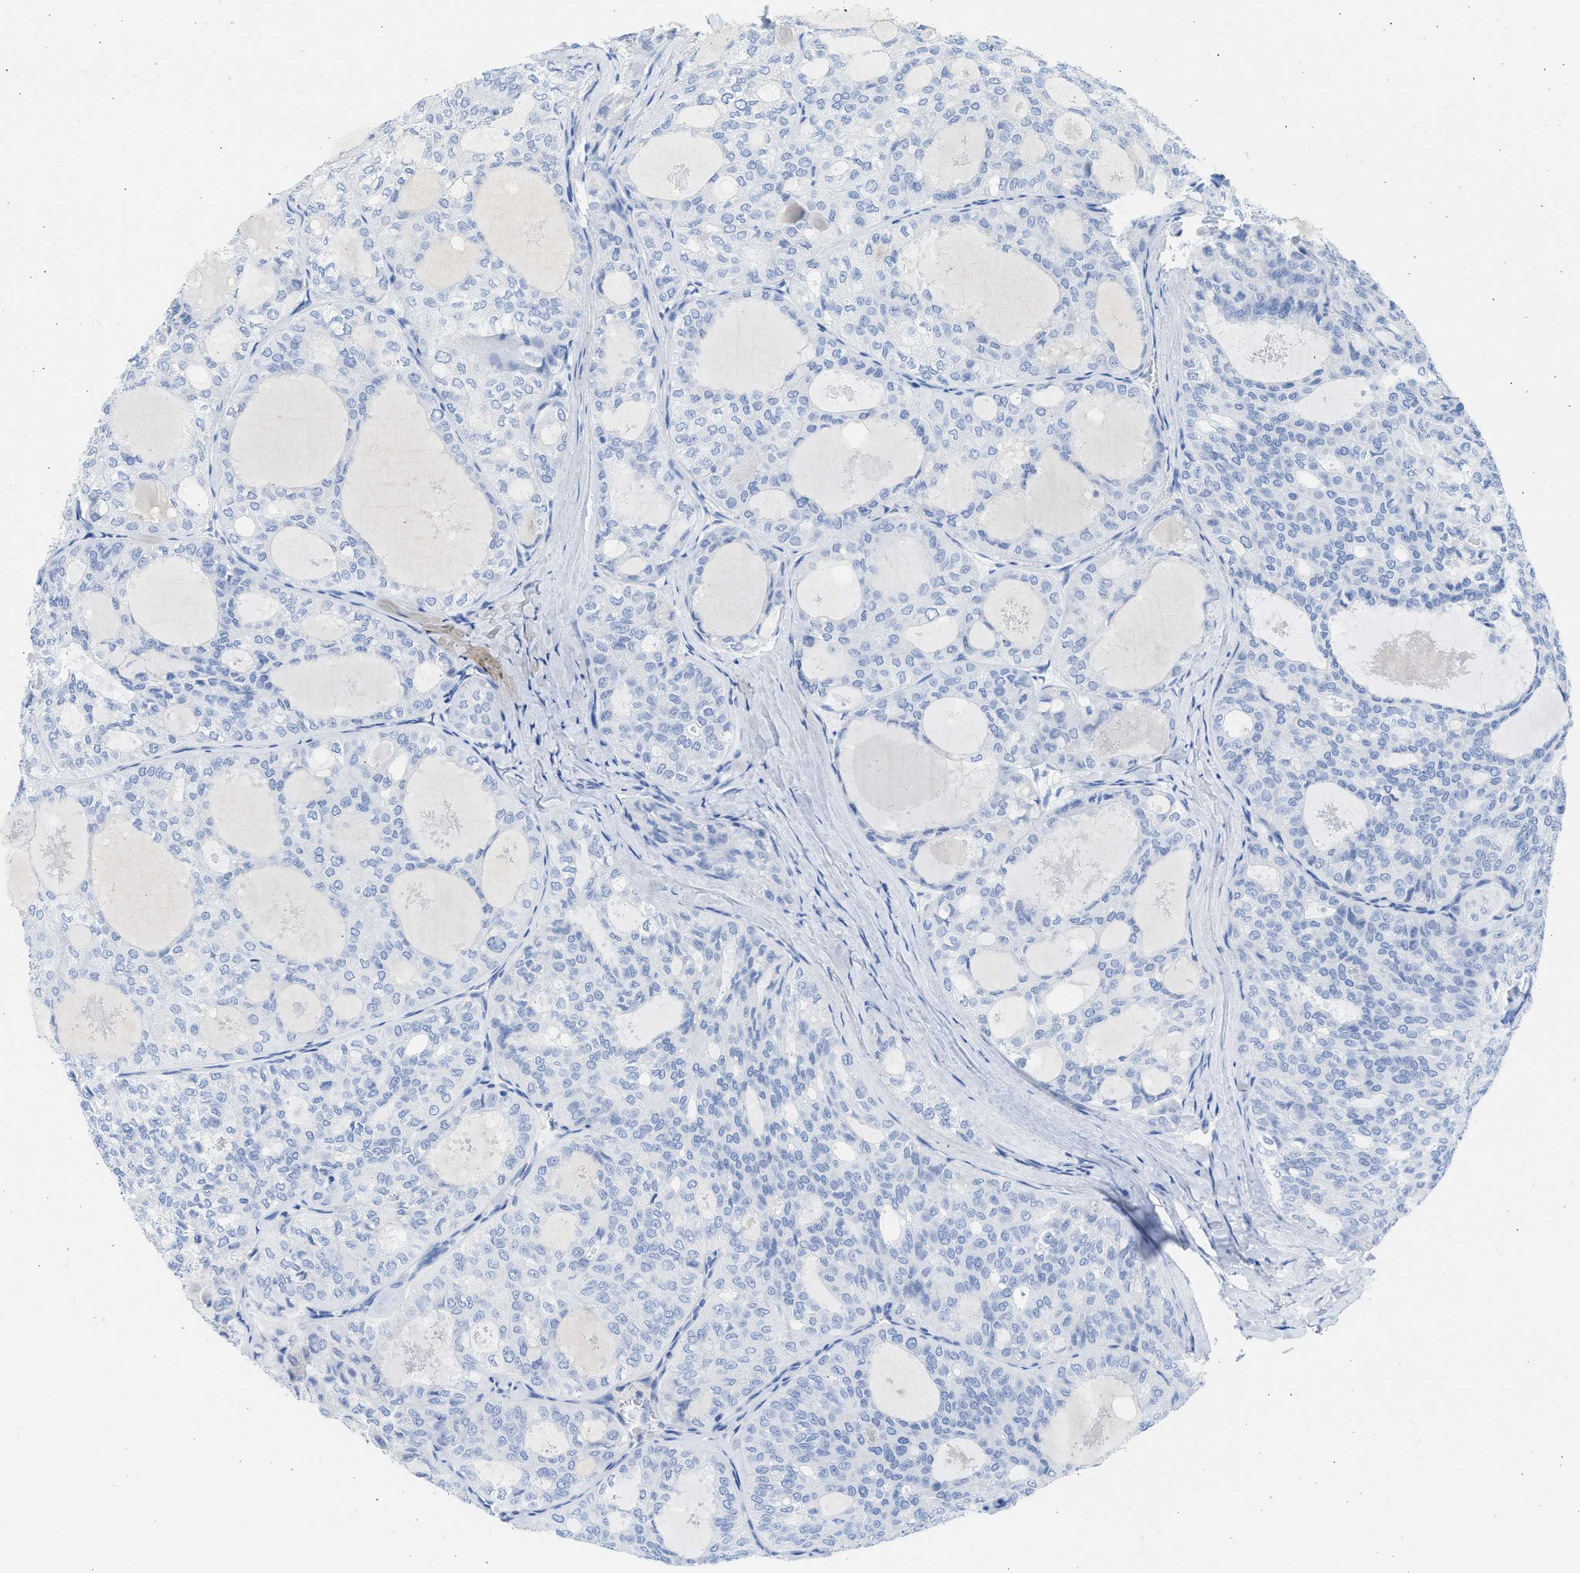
{"staining": {"intensity": "negative", "quantity": "none", "location": "none"}, "tissue": "thyroid cancer", "cell_type": "Tumor cells", "image_type": "cancer", "snomed": [{"axis": "morphology", "description": "Follicular adenoma carcinoma, NOS"}, {"axis": "topography", "description": "Thyroid gland"}], "caption": "Tumor cells are negative for brown protein staining in thyroid cancer.", "gene": "SPATA3", "patient": {"sex": "male", "age": 75}}